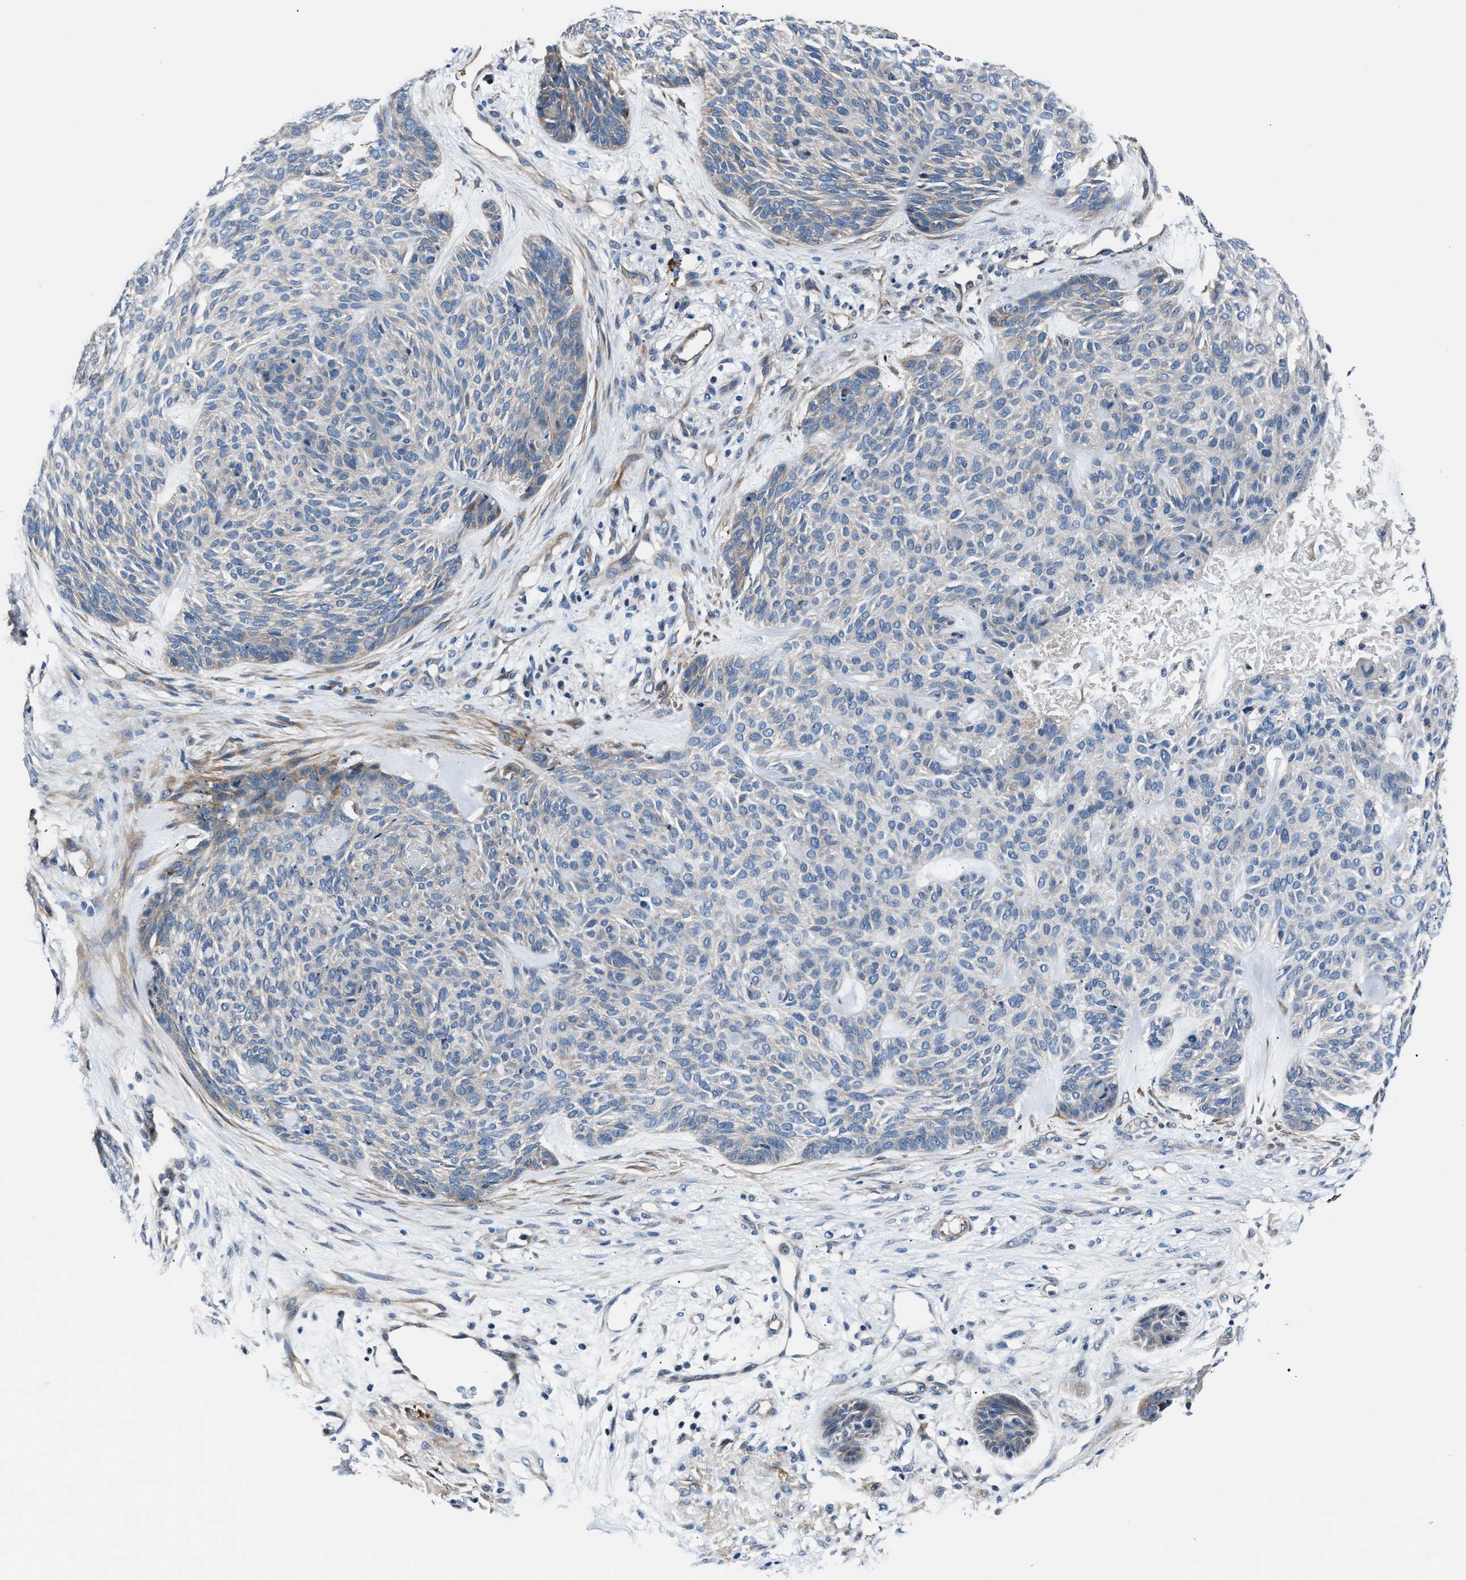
{"staining": {"intensity": "weak", "quantity": "<25%", "location": "cytoplasmic/membranous"}, "tissue": "skin cancer", "cell_type": "Tumor cells", "image_type": "cancer", "snomed": [{"axis": "morphology", "description": "Basal cell carcinoma"}, {"axis": "topography", "description": "Skin"}], "caption": "Skin basal cell carcinoma was stained to show a protein in brown. There is no significant staining in tumor cells.", "gene": "MPDZ", "patient": {"sex": "male", "age": 55}}